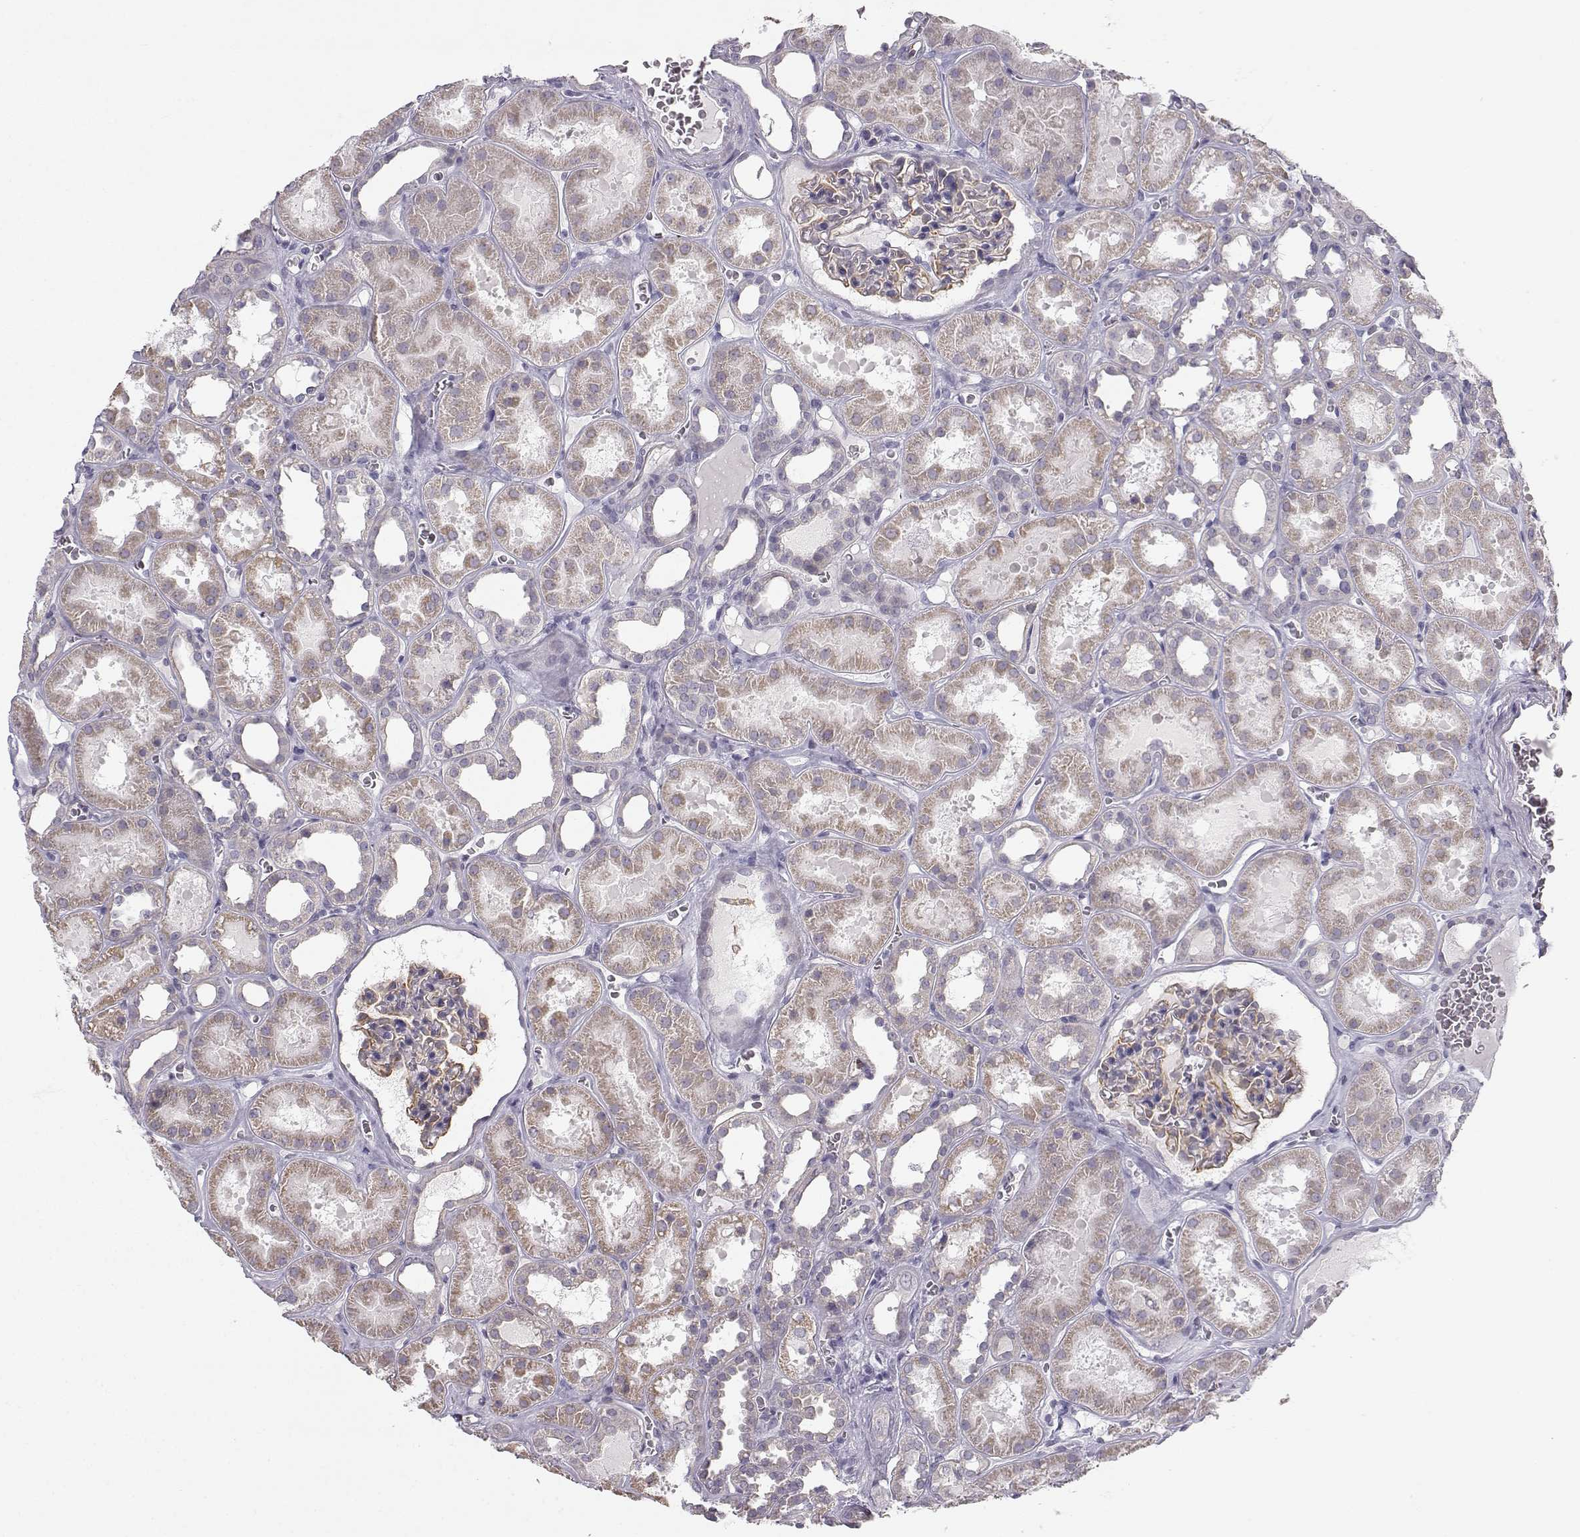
{"staining": {"intensity": "moderate", "quantity": "25%-75%", "location": "cytoplasmic/membranous"}, "tissue": "kidney", "cell_type": "Cells in glomeruli", "image_type": "normal", "snomed": [{"axis": "morphology", "description": "Normal tissue, NOS"}, {"axis": "topography", "description": "Kidney"}], "caption": "Human kidney stained for a protein (brown) demonstrates moderate cytoplasmic/membranous positive expression in about 25%-75% of cells in glomeruli.", "gene": "ZNF185", "patient": {"sex": "female", "age": 41}}